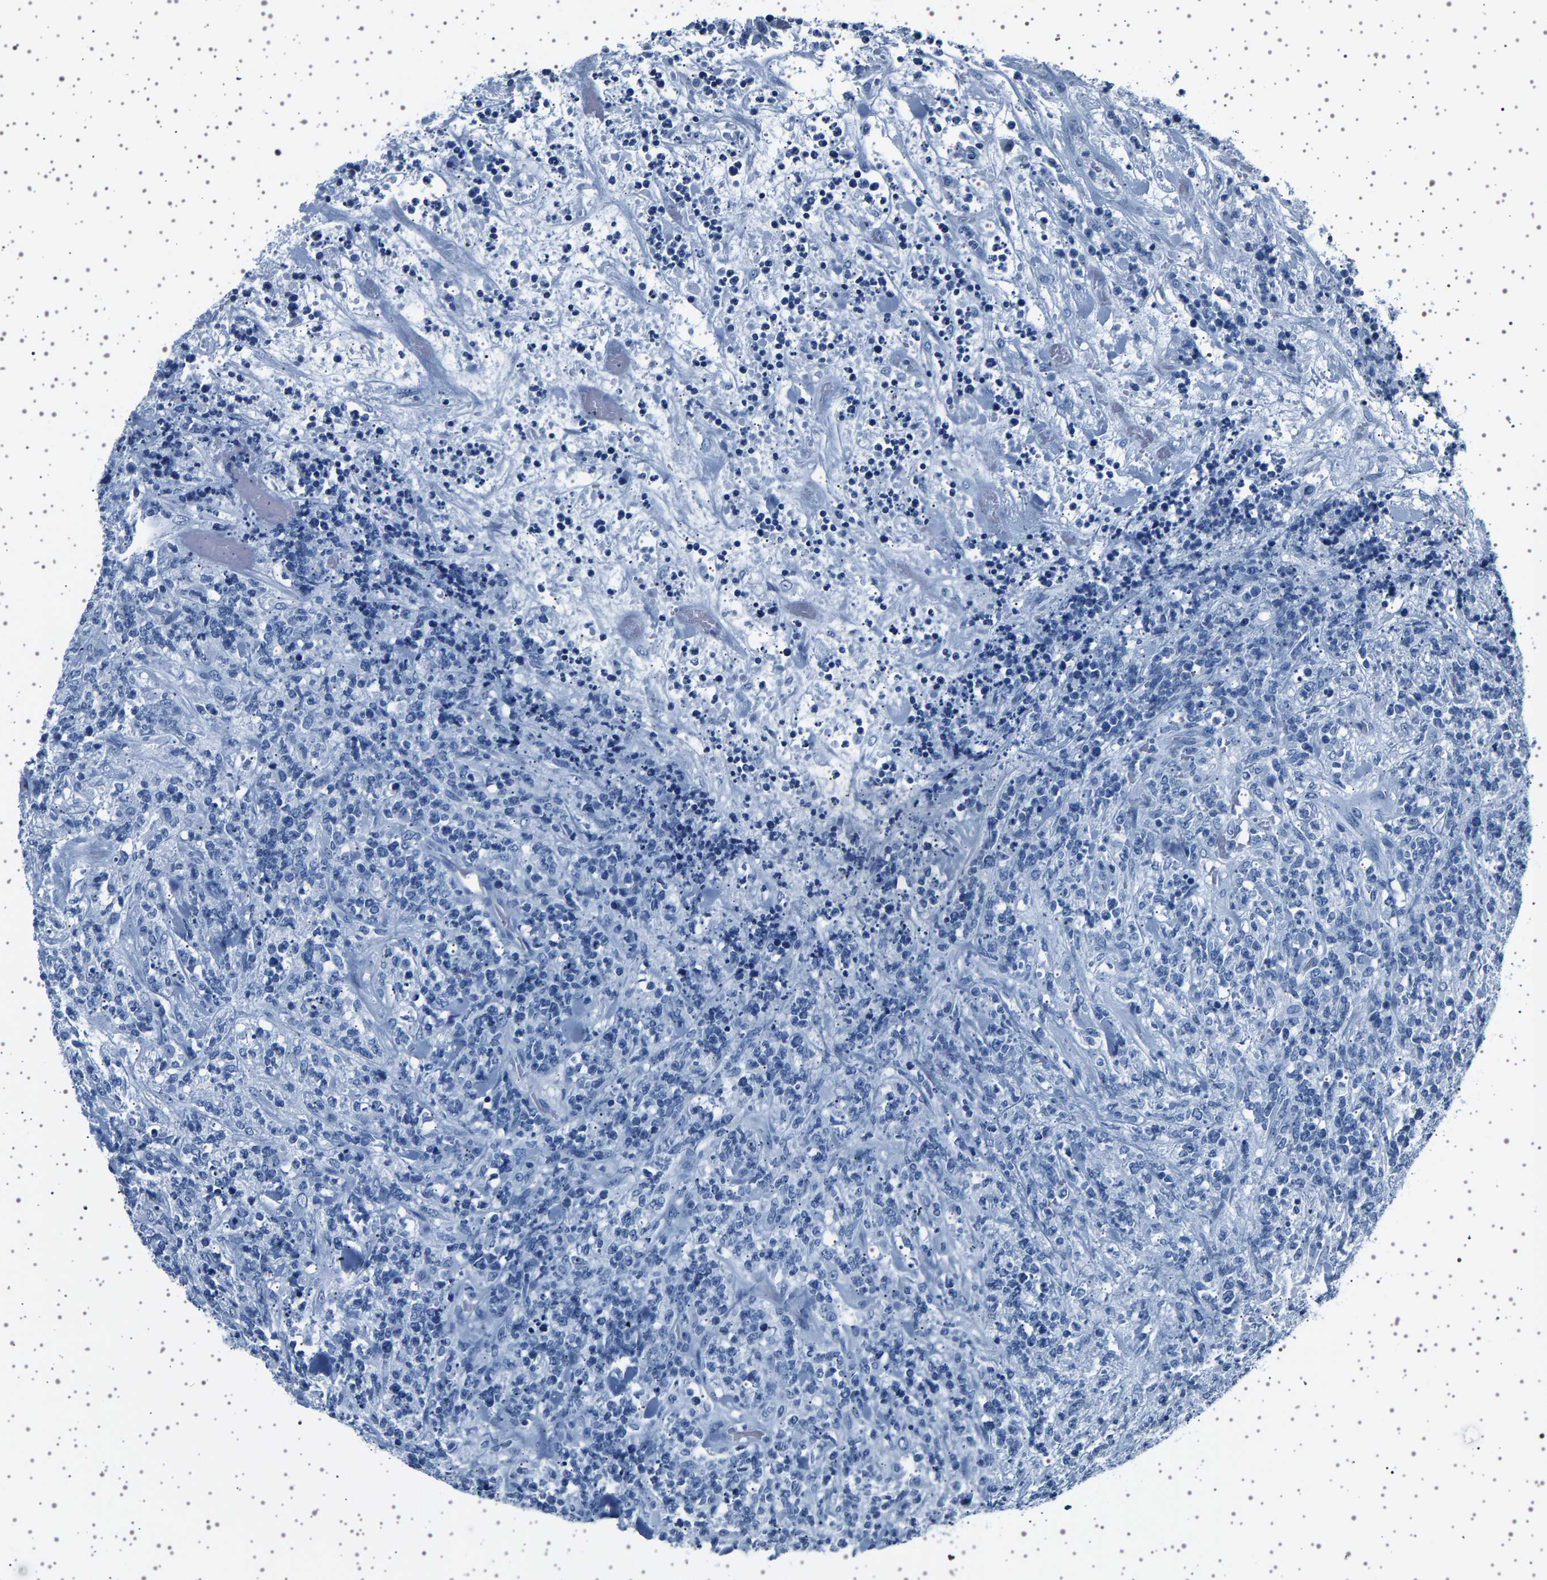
{"staining": {"intensity": "negative", "quantity": "none", "location": "none"}, "tissue": "lymphoma", "cell_type": "Tumor cells", "image_type": "cancer", "snomed": [{"axis": "morphology", "description": "Malignant lymphoma, non-Hodgkin's type, High grade"}, {"axis": "topography", "description": "Soft tissue"}], "caption": "High-grade malignant lymphoma, non-Hodgkin's type was stained to show a protein in brown. There is no significant positivity in tumor cells.", "gene": "TFF3", "patient": {"sex": "male", "age": 18}}